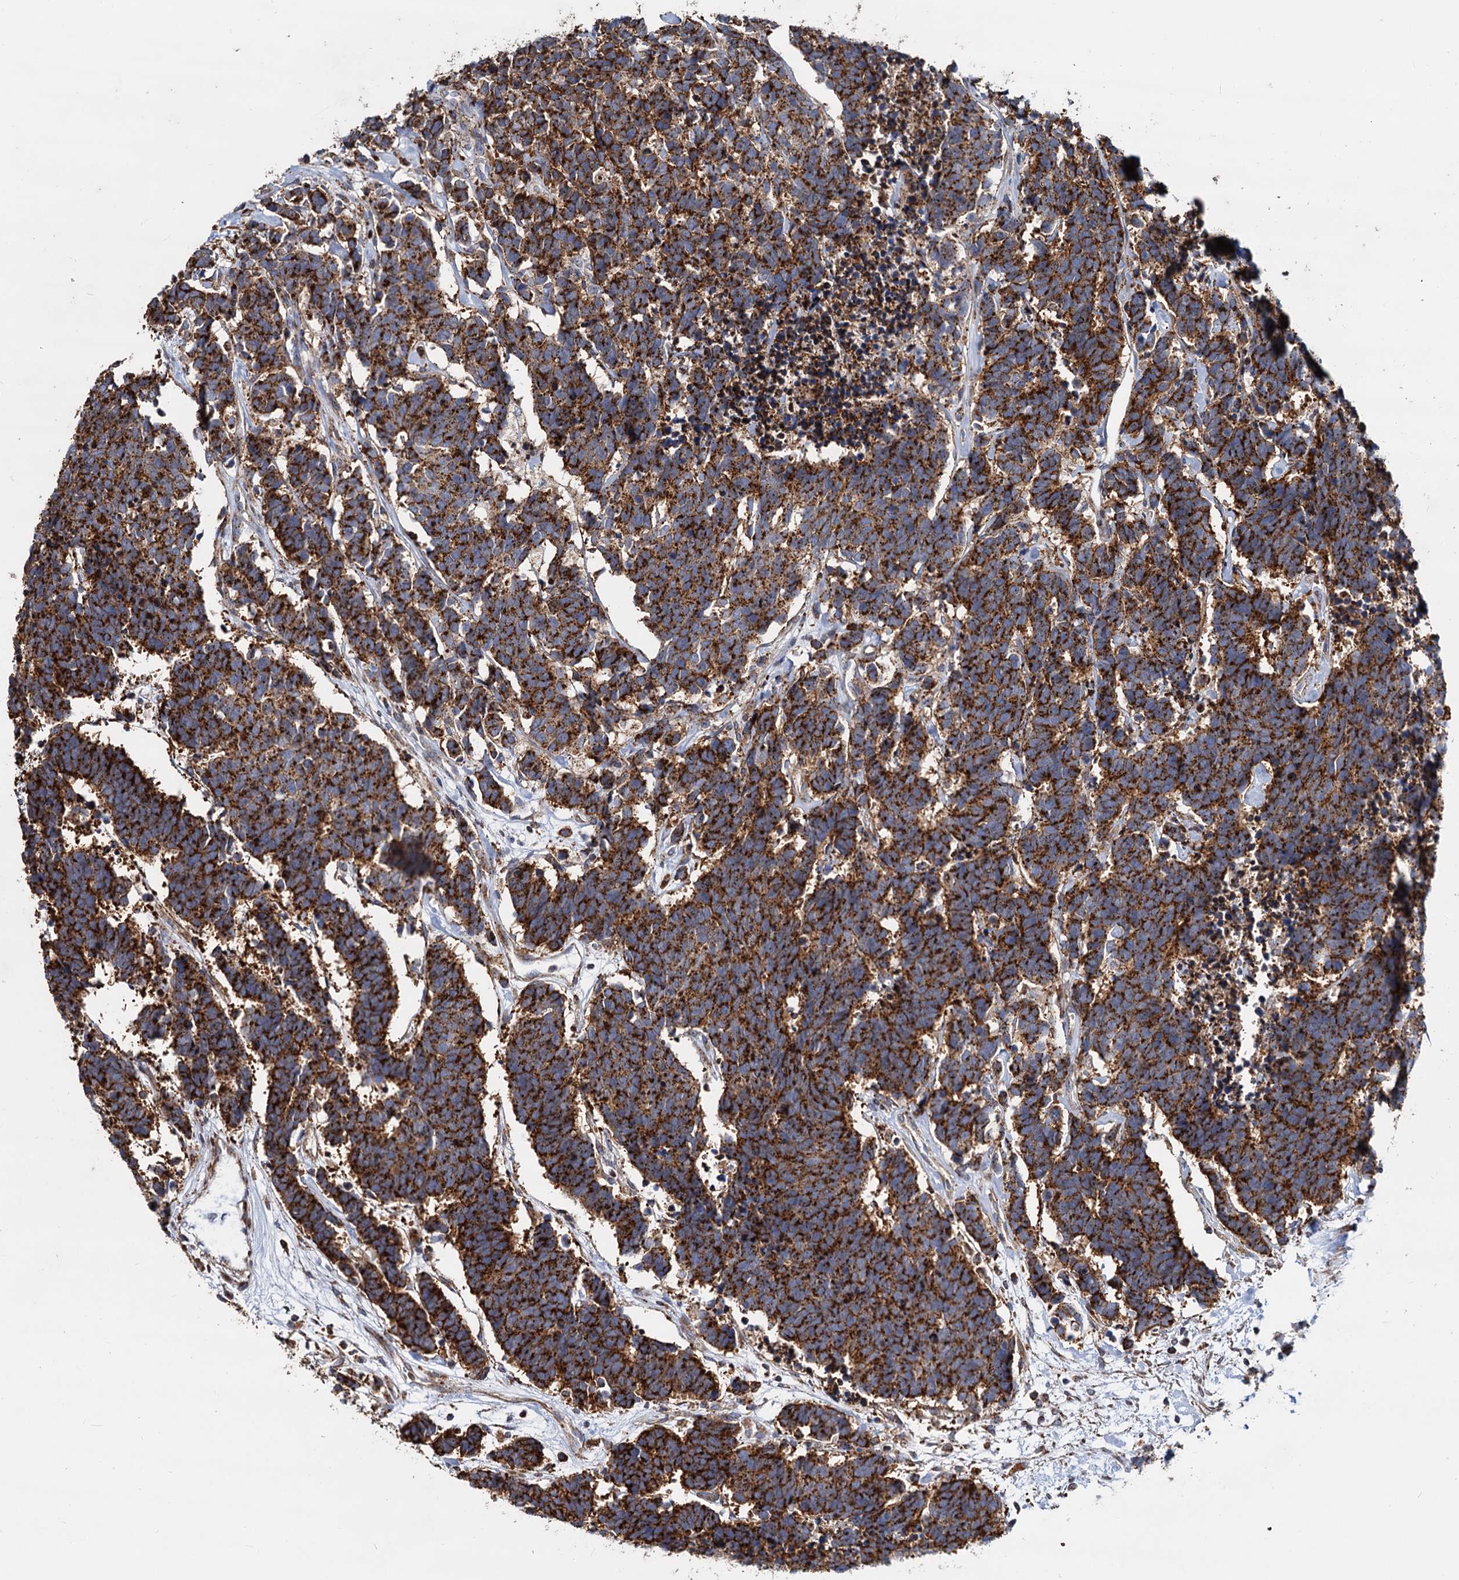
{"staining": {"intensity": "strong", "quantity": ">75%", "location": "cytoplasmic/membranous"}, "tissue": "carcinoid", "cell_type": "Tumor cells", "image_type": "cancer", "snomed": [{"axis": "morphology", "description": "Carcinoma, NOS"}, {"axis": "morphology", "description": "Carcinoid, malignant, NOS"}, {"axis": "topography", "description": "Urinary bladder"}], "caption": "Brown immunohistochemical staining in human carcinoma displays strong cytoplasmic/membranous expression in approximately >75% of tumor cells.", "gene": "PSEN1", "patient": {"sex": "male", "age": 57}}